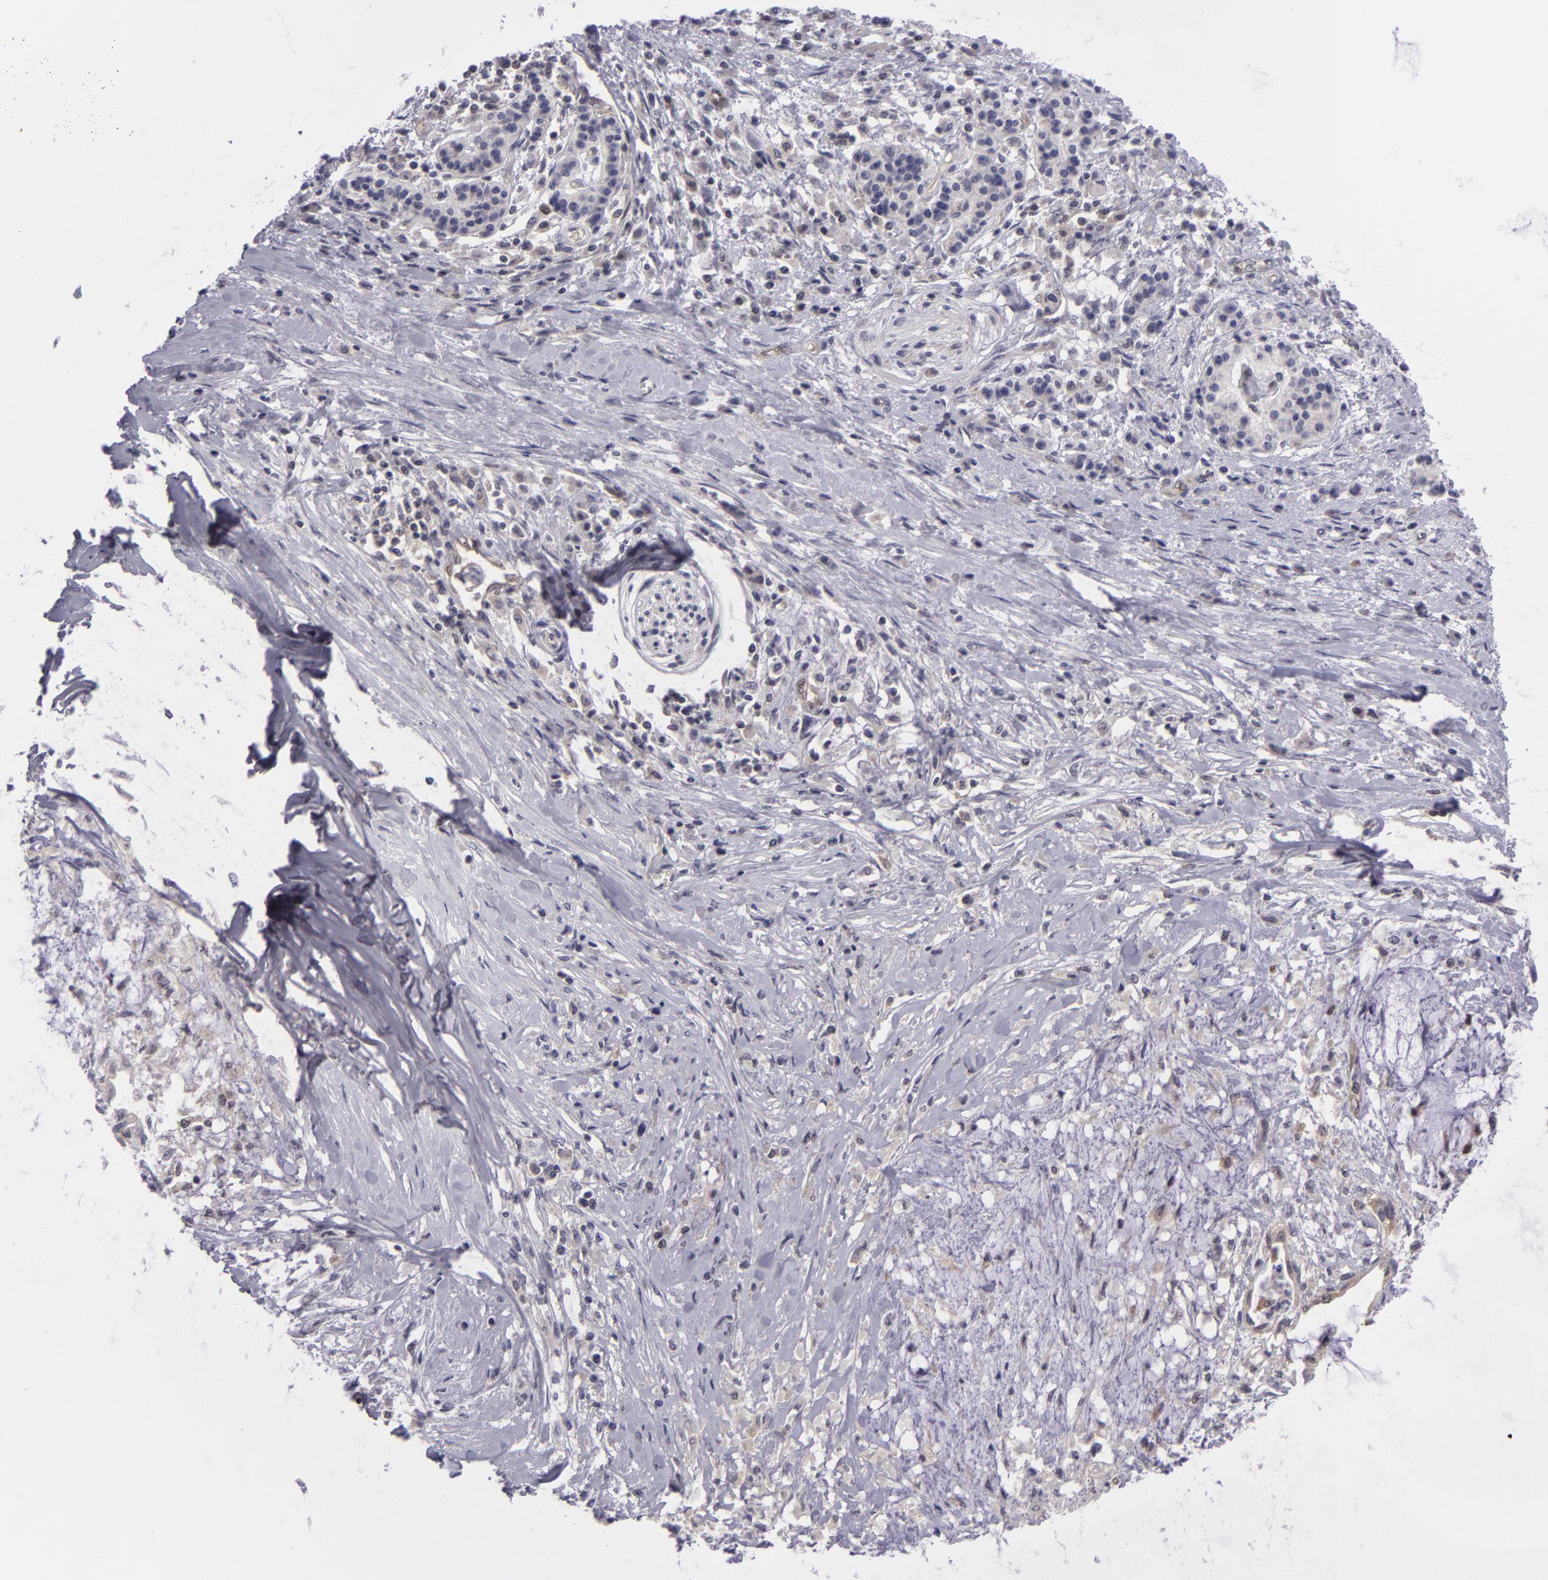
{"staining": {"intensity": "weak", "quantity": "<25%", "location": "cytoplasmic/membranous"}, "tissue": "pancreatic cancer", "cell_type": "Tumor cells", "image_type": "cancer", "snomed": [{"axis": "morphology", "description": "Adenocarcinoma, NOS"}, {"axis": "topography", "description": "Pancreas"}], "caption": "DAB immunohistochemical staining of human adenocarcinoma (pancreatic) reveals no significant staining in tumor cells.", "gene": "BCL10", "patient": {"sex": "female", "age": 64}}